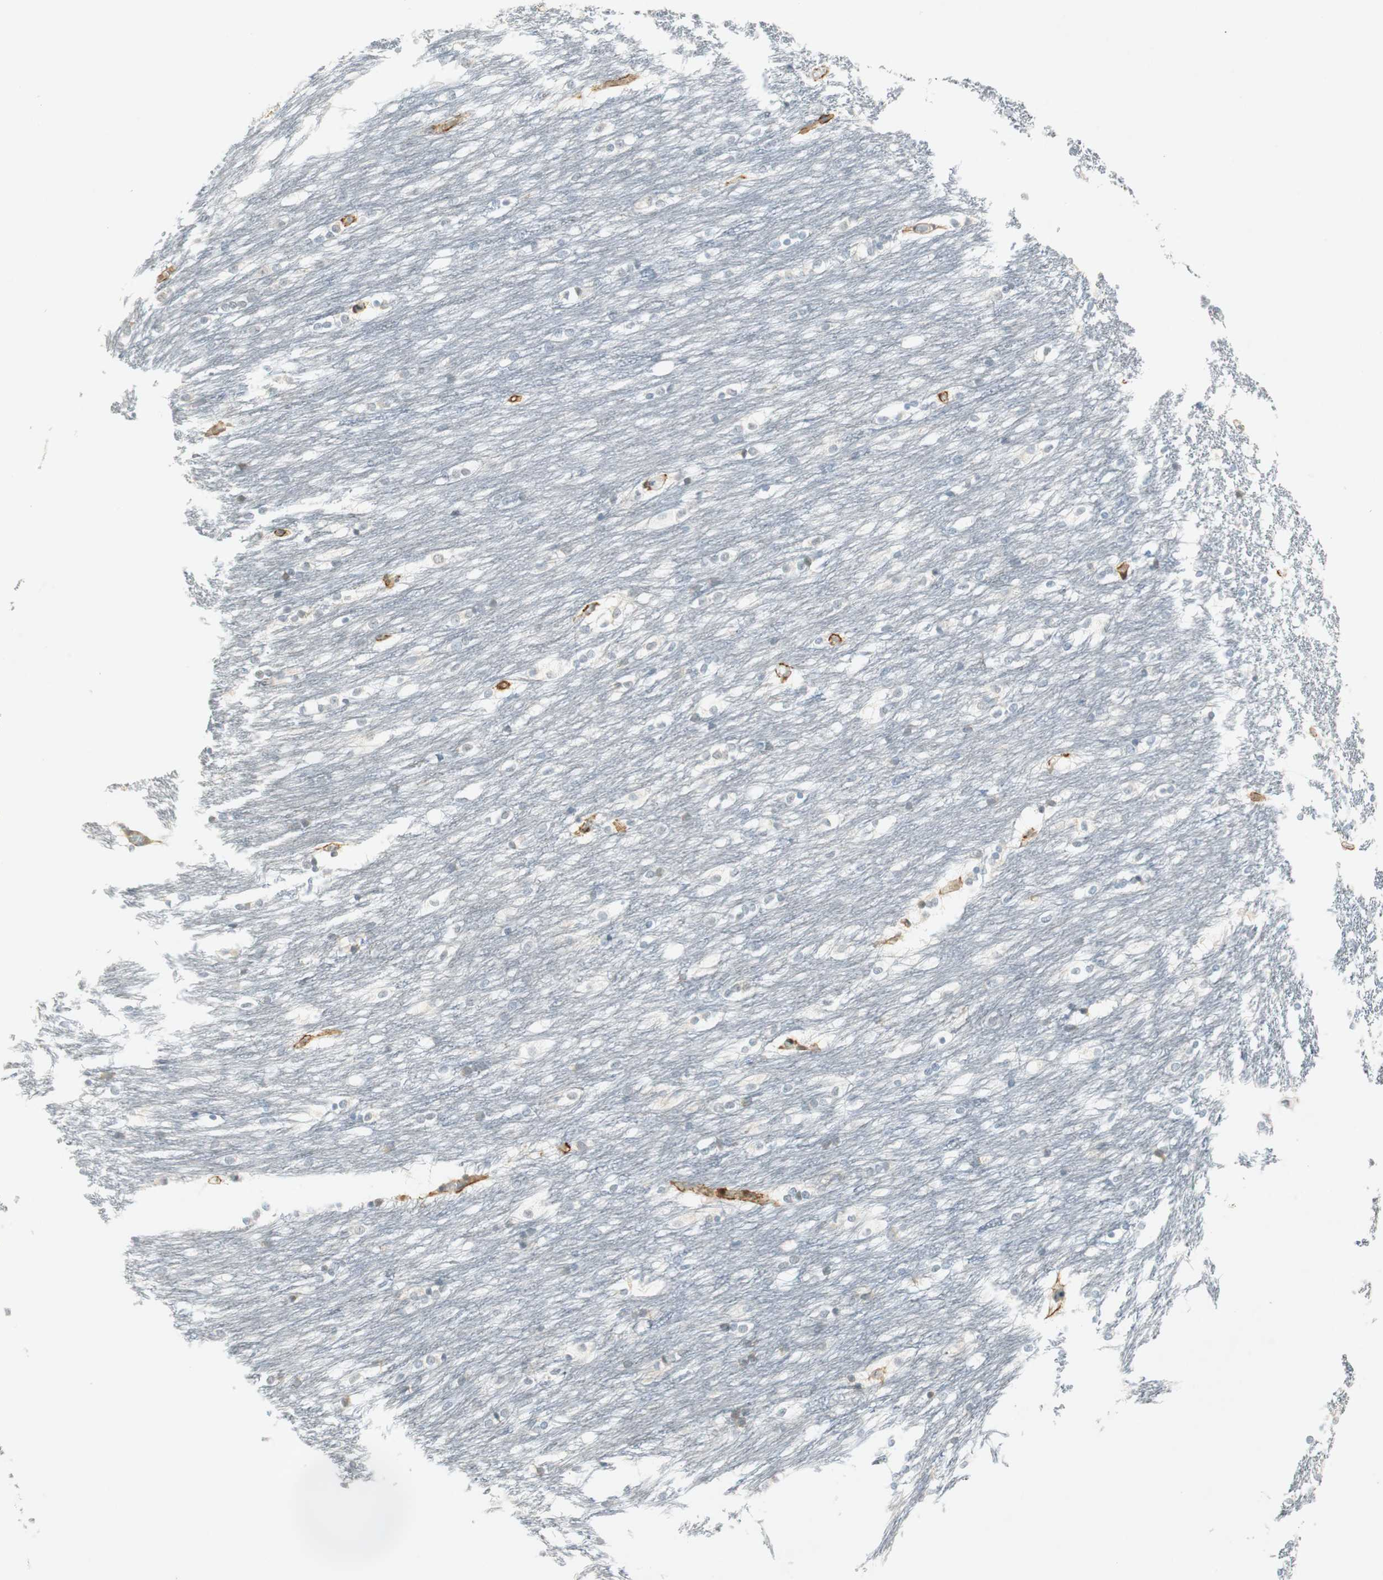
{"staining": {"intensity": "negative", "quantity": "none", "location": "none"}, "tissue": "caudate", "cell_type": "Glial cells", "image_type": "normal", "snomed": [{"axis": "morphology", "description": "Normal tissue, NOS"}, {"axis": "topography", "description": "Lateral ventricle wall"}], "caption": "Histopathology image shows no protein positivity in glial cells of normal caudate.", "gene": "MSX2", "patient": {"sex": "female", "age": 19}}